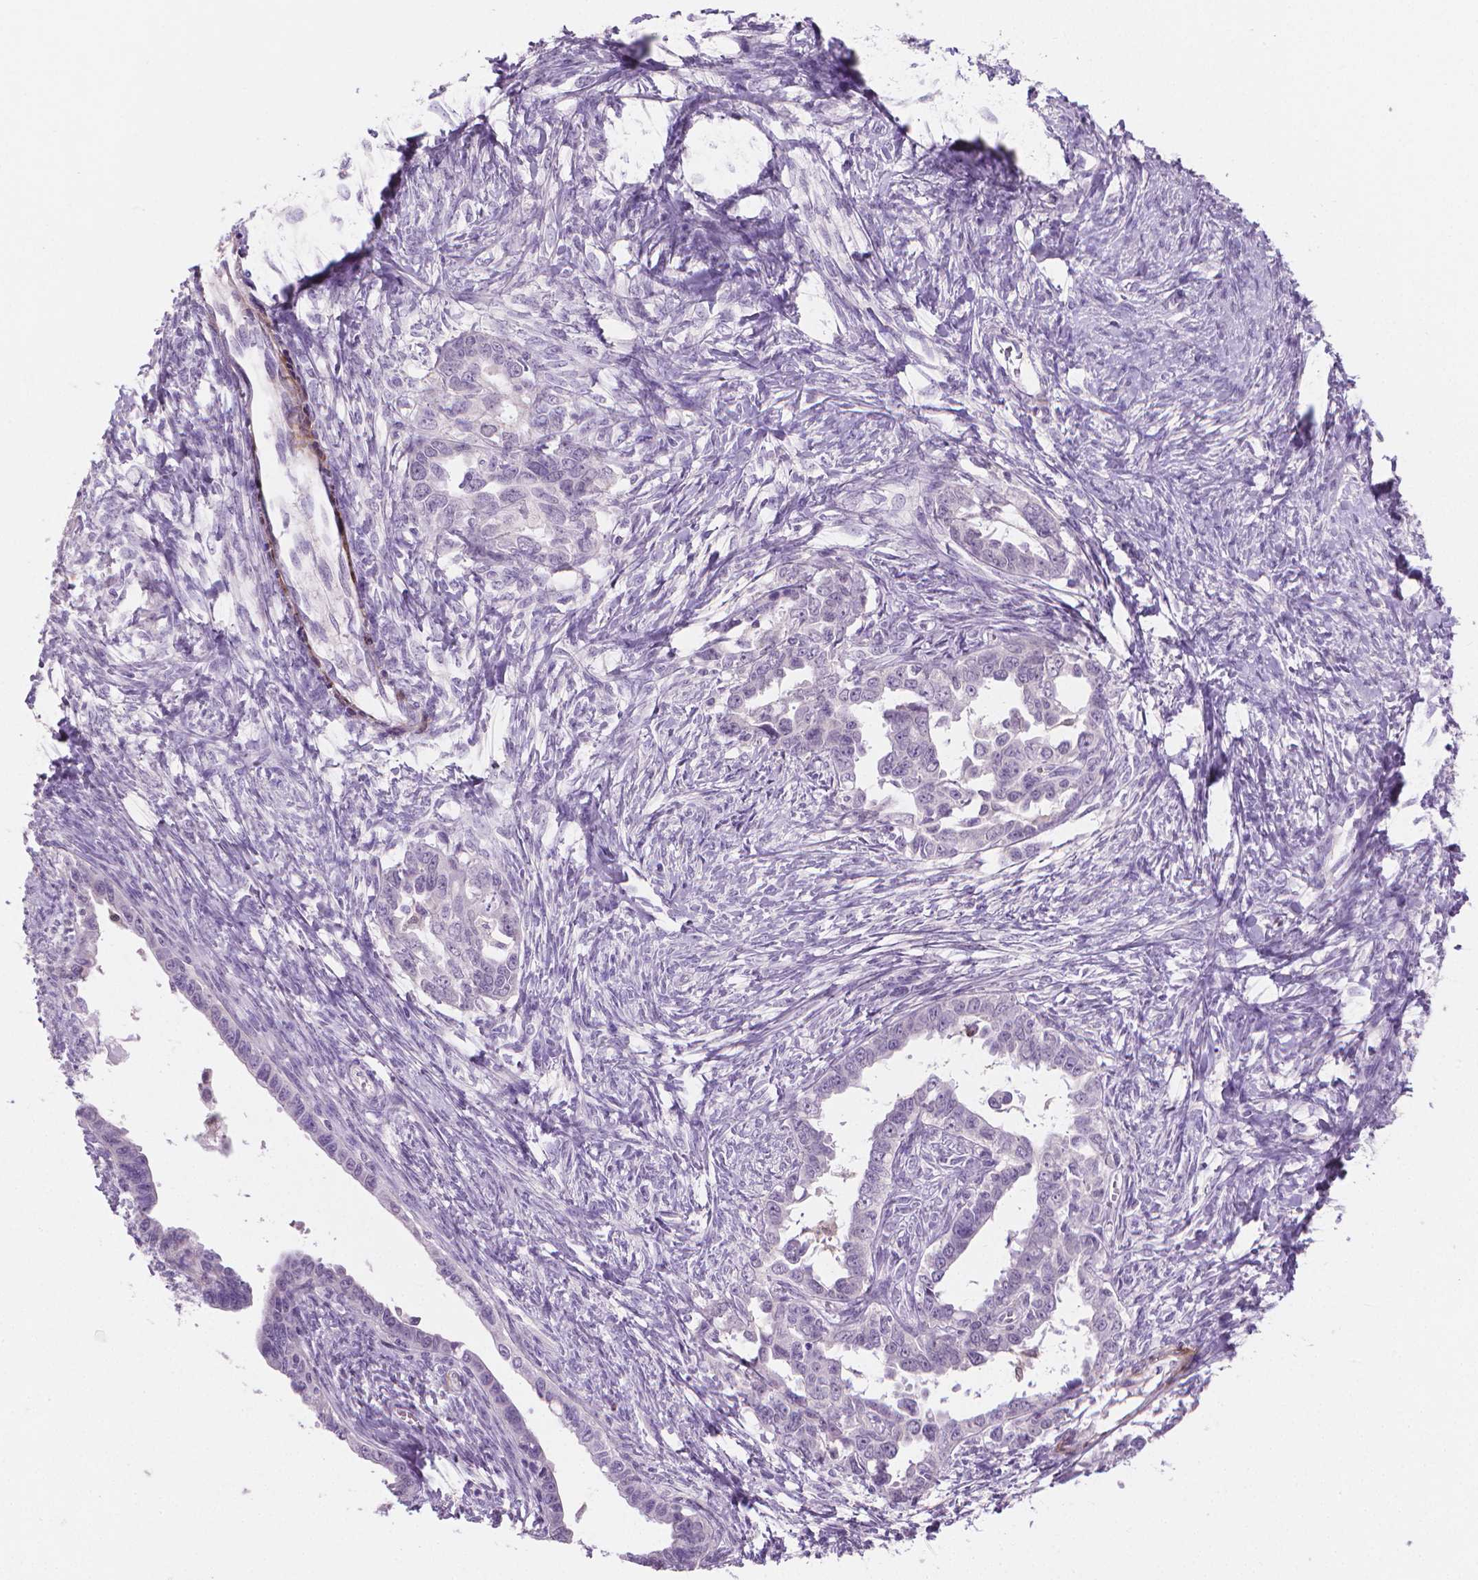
{"staining": {"intensity": "negative", "quantity": "none", "location": "none"}, "tissue": "ovarian cancer", "cell_type": "Tumor cells", "image_type": "cancer", "snomed": [{"axis": "morphology", "description": "Cystadenocarcinoma, serous, NOS"}, {"axis": "topography", "description": "Ovary"}], "caption": "IHC micrograph of human ovarian serous cystadenocarcinoma stained for a protein (brown), which demonstrates no staining in tumor cells.", "gene": "GSDMA", "patient": {"sex": "female", "age": 69}}